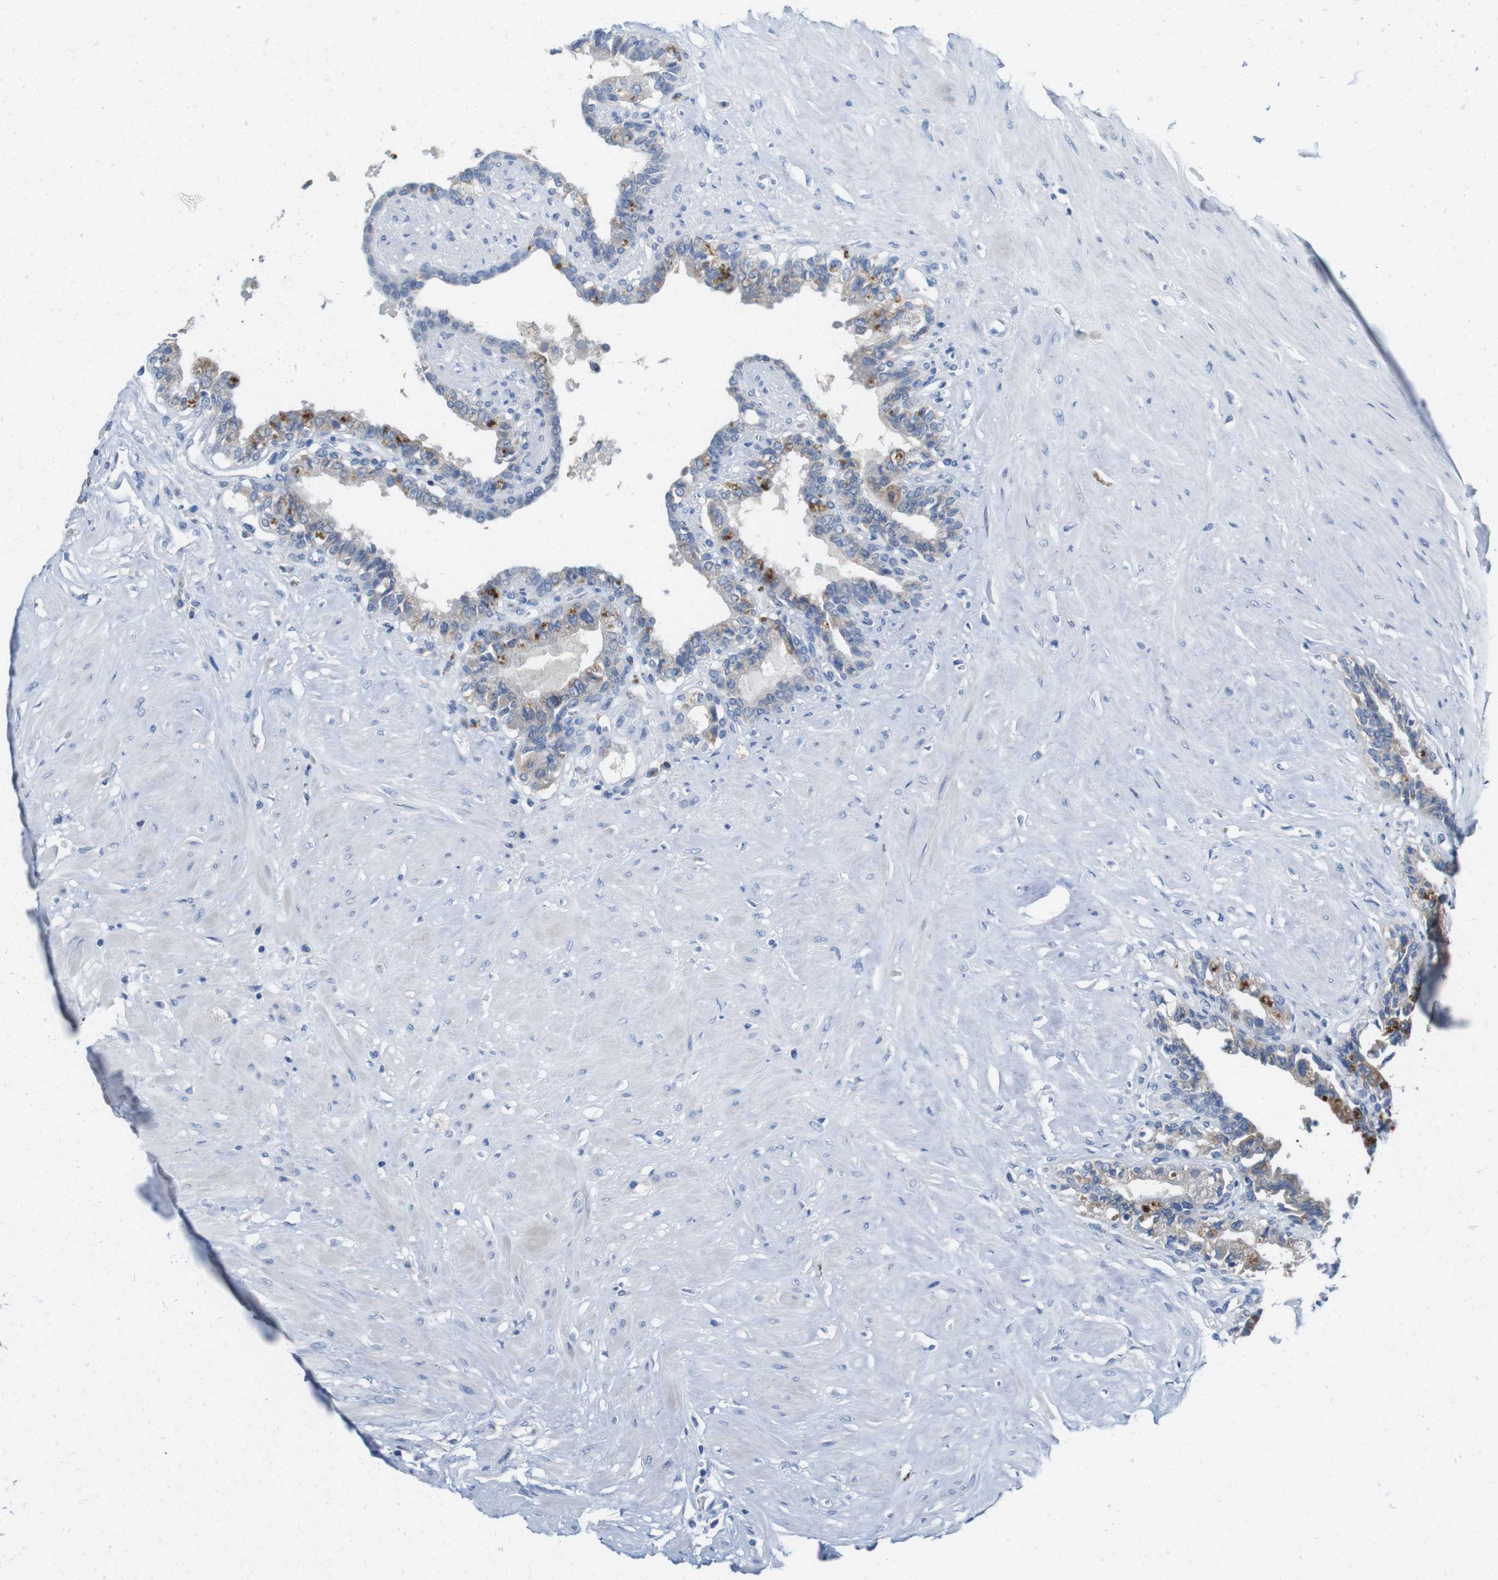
{"staining": {"intensity": "moderate", "quantity": "<25%", "location": "cytoplasmic/membranous"}, "tissue": "seminal vesicle", "cell_type": "Glandular cells", "image_type": "normal", "snomed": [{"axis": "morphology", "description": "Normal tissue, NOS"}, {"axis": "topography", "description": "Seminal veicle"}], "caption": "A photomicrograph of human seminal vesicle stained for a protein demonstrates moderate cytoplasmic/membranous brown staining in glandular cells. (brown staining indicates protein expression, while blue staining denotes nuclei).", "gene": "IGSF8", "patient": {"sex": "male", "age": 63}}